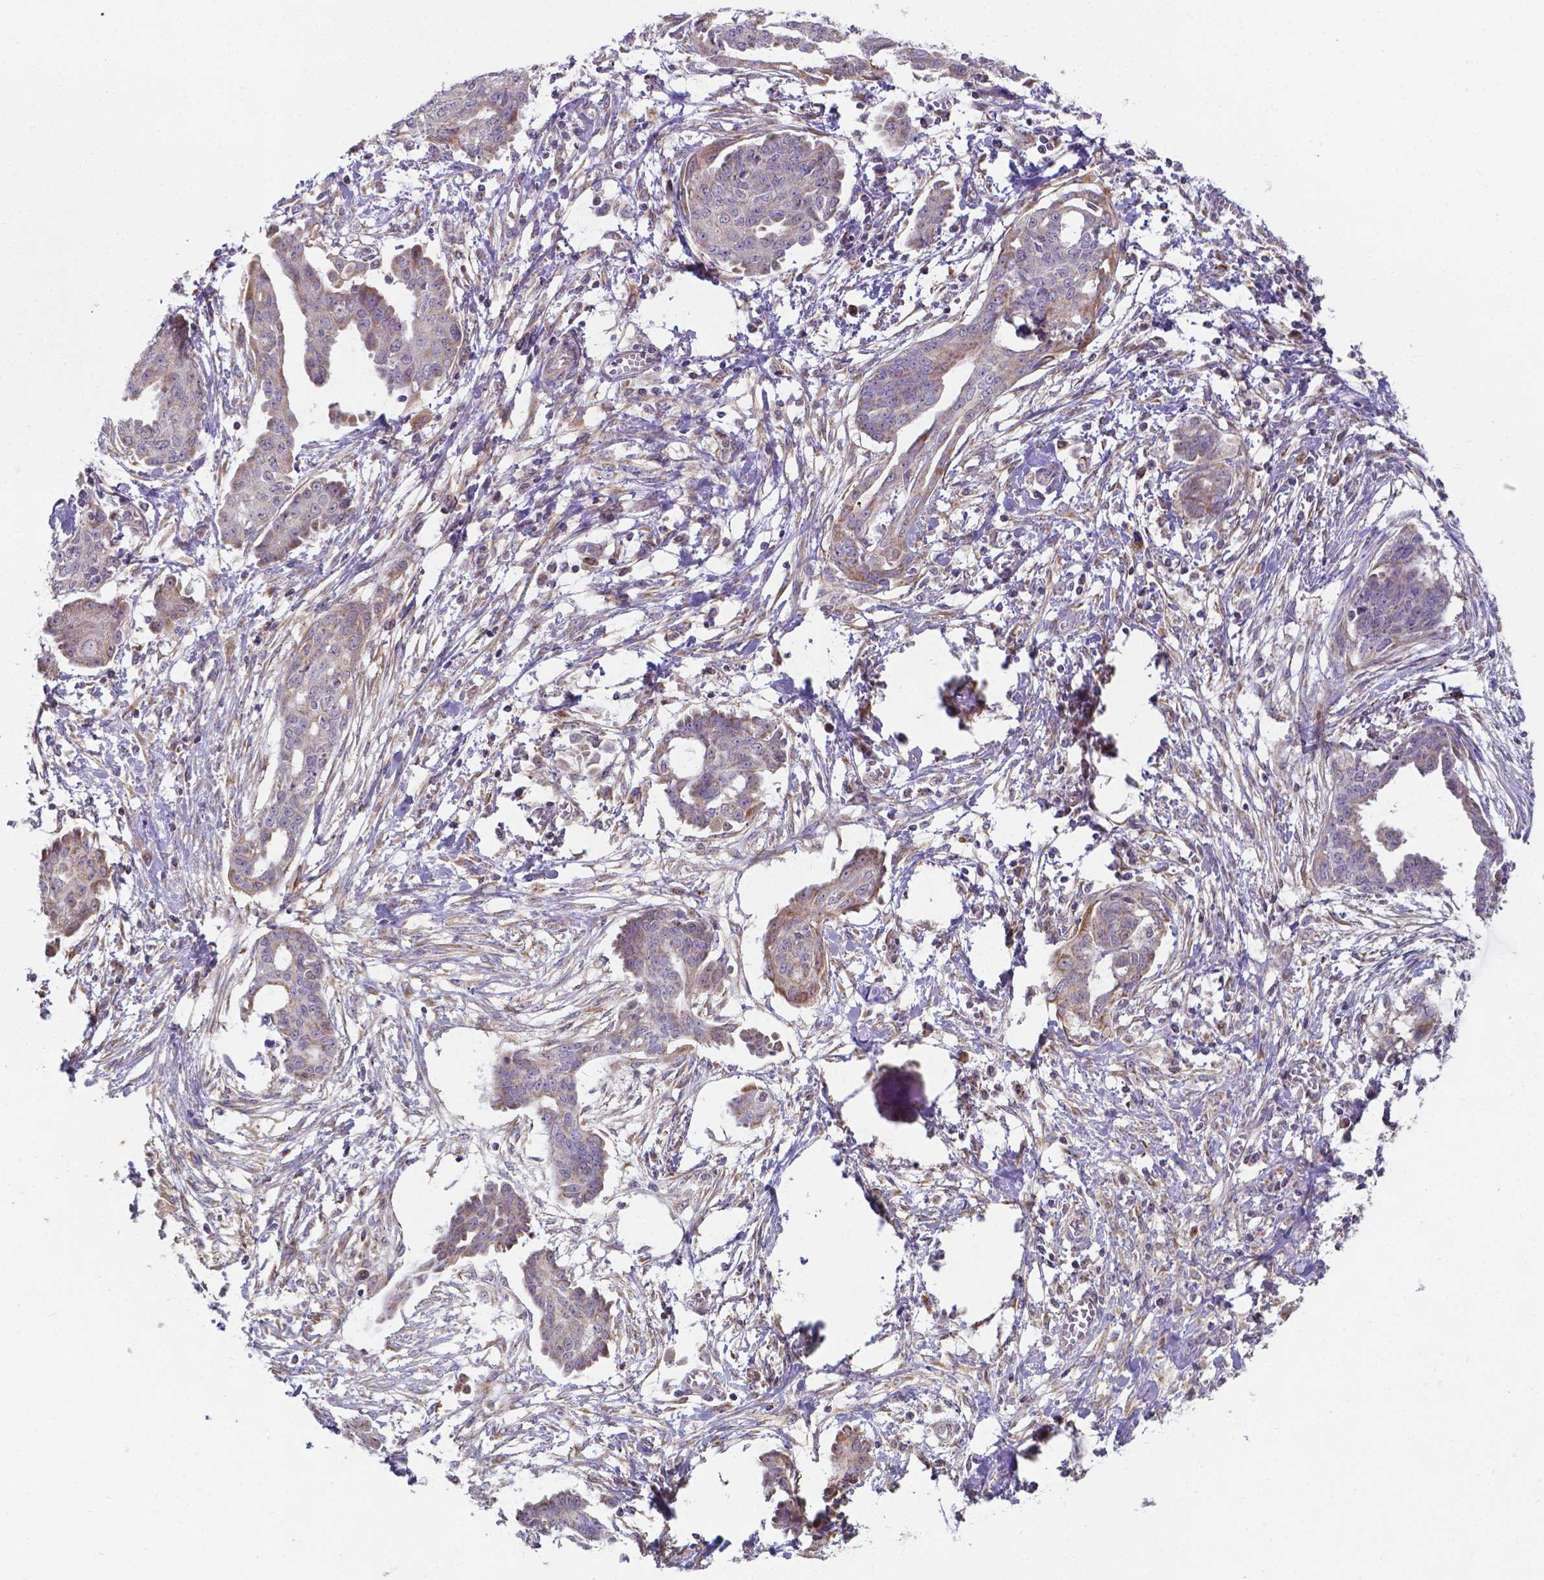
{"staining": {"intensity": "weak", "quantity": "<25%", "location": "cytoplasmic/membranous"}, "tissue": "ovarian cancer", "cell_type": "Tumor cells", "image_type": "cancer", "snomed": [{"axis": "morphology", "description": "Cystadenocarcinoma, serous, NOS"}, {"axis": "topography", "description": "Ovary"}], "caption": "There is no significant staining in tumor cells of ovarian cancer.", "gene": "FAM114A1", "patient": {"sex": "female", "age": 71}}